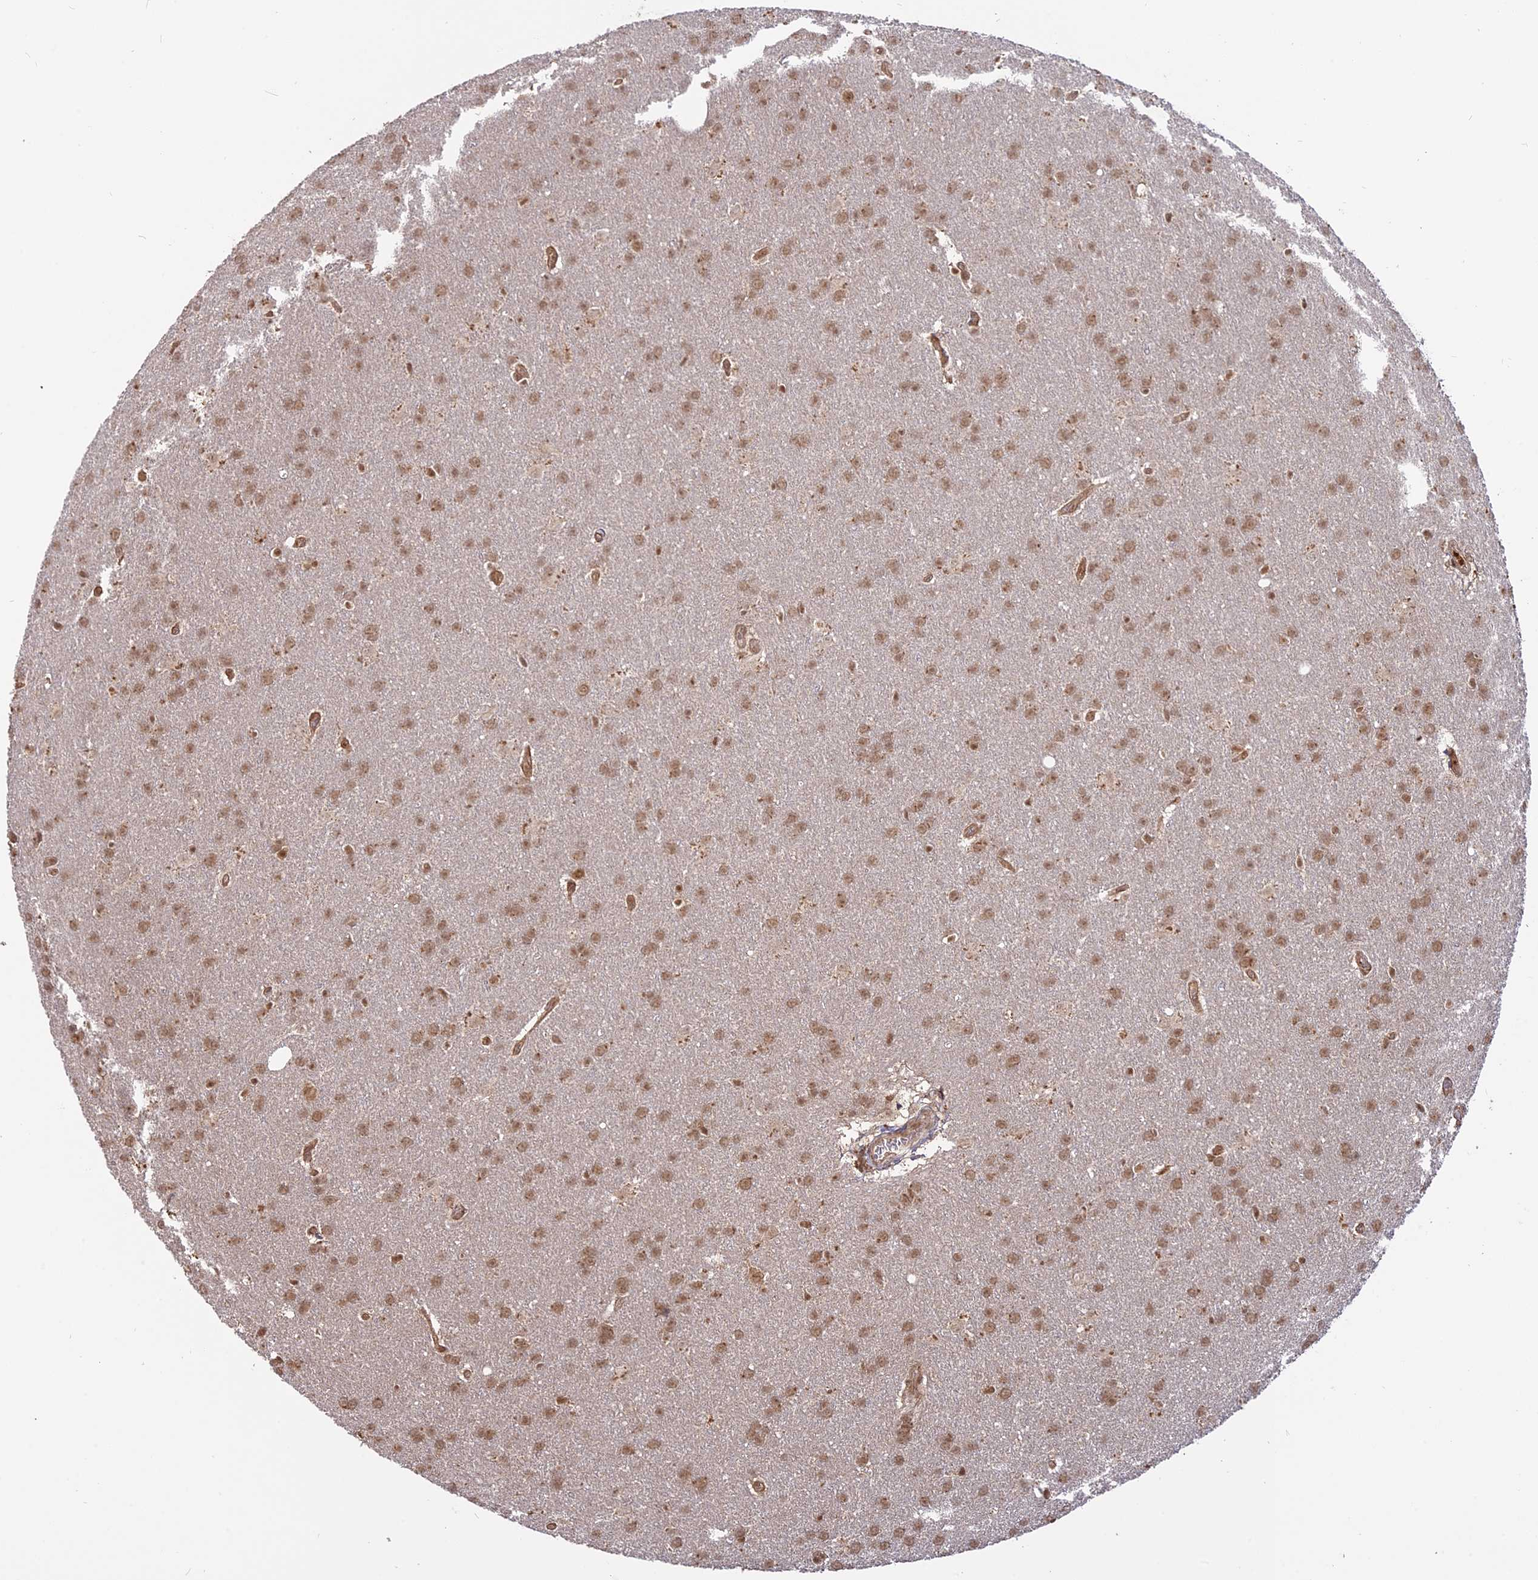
{"staining": {"intensity": "moderate", "quantity": ">75%", "location": "nuclear"}, "tissue": "glioma", "cell_type": "Tumor cells", "image_type": "cancer", "snomed": [{"axis": "morphology", "description": "Glioma, malignant, Low grade"}, {"axis": "topography", "description": "Brain"}], "caption": "High-power microscopy captured an immunohistochemistry (IHC) photomicrograph of glioma, revealing moderate nuclear expression in approximately >75% of tumor cells.", "gene": "PKIG", "patient": {"sex": "female", "age": 32}}